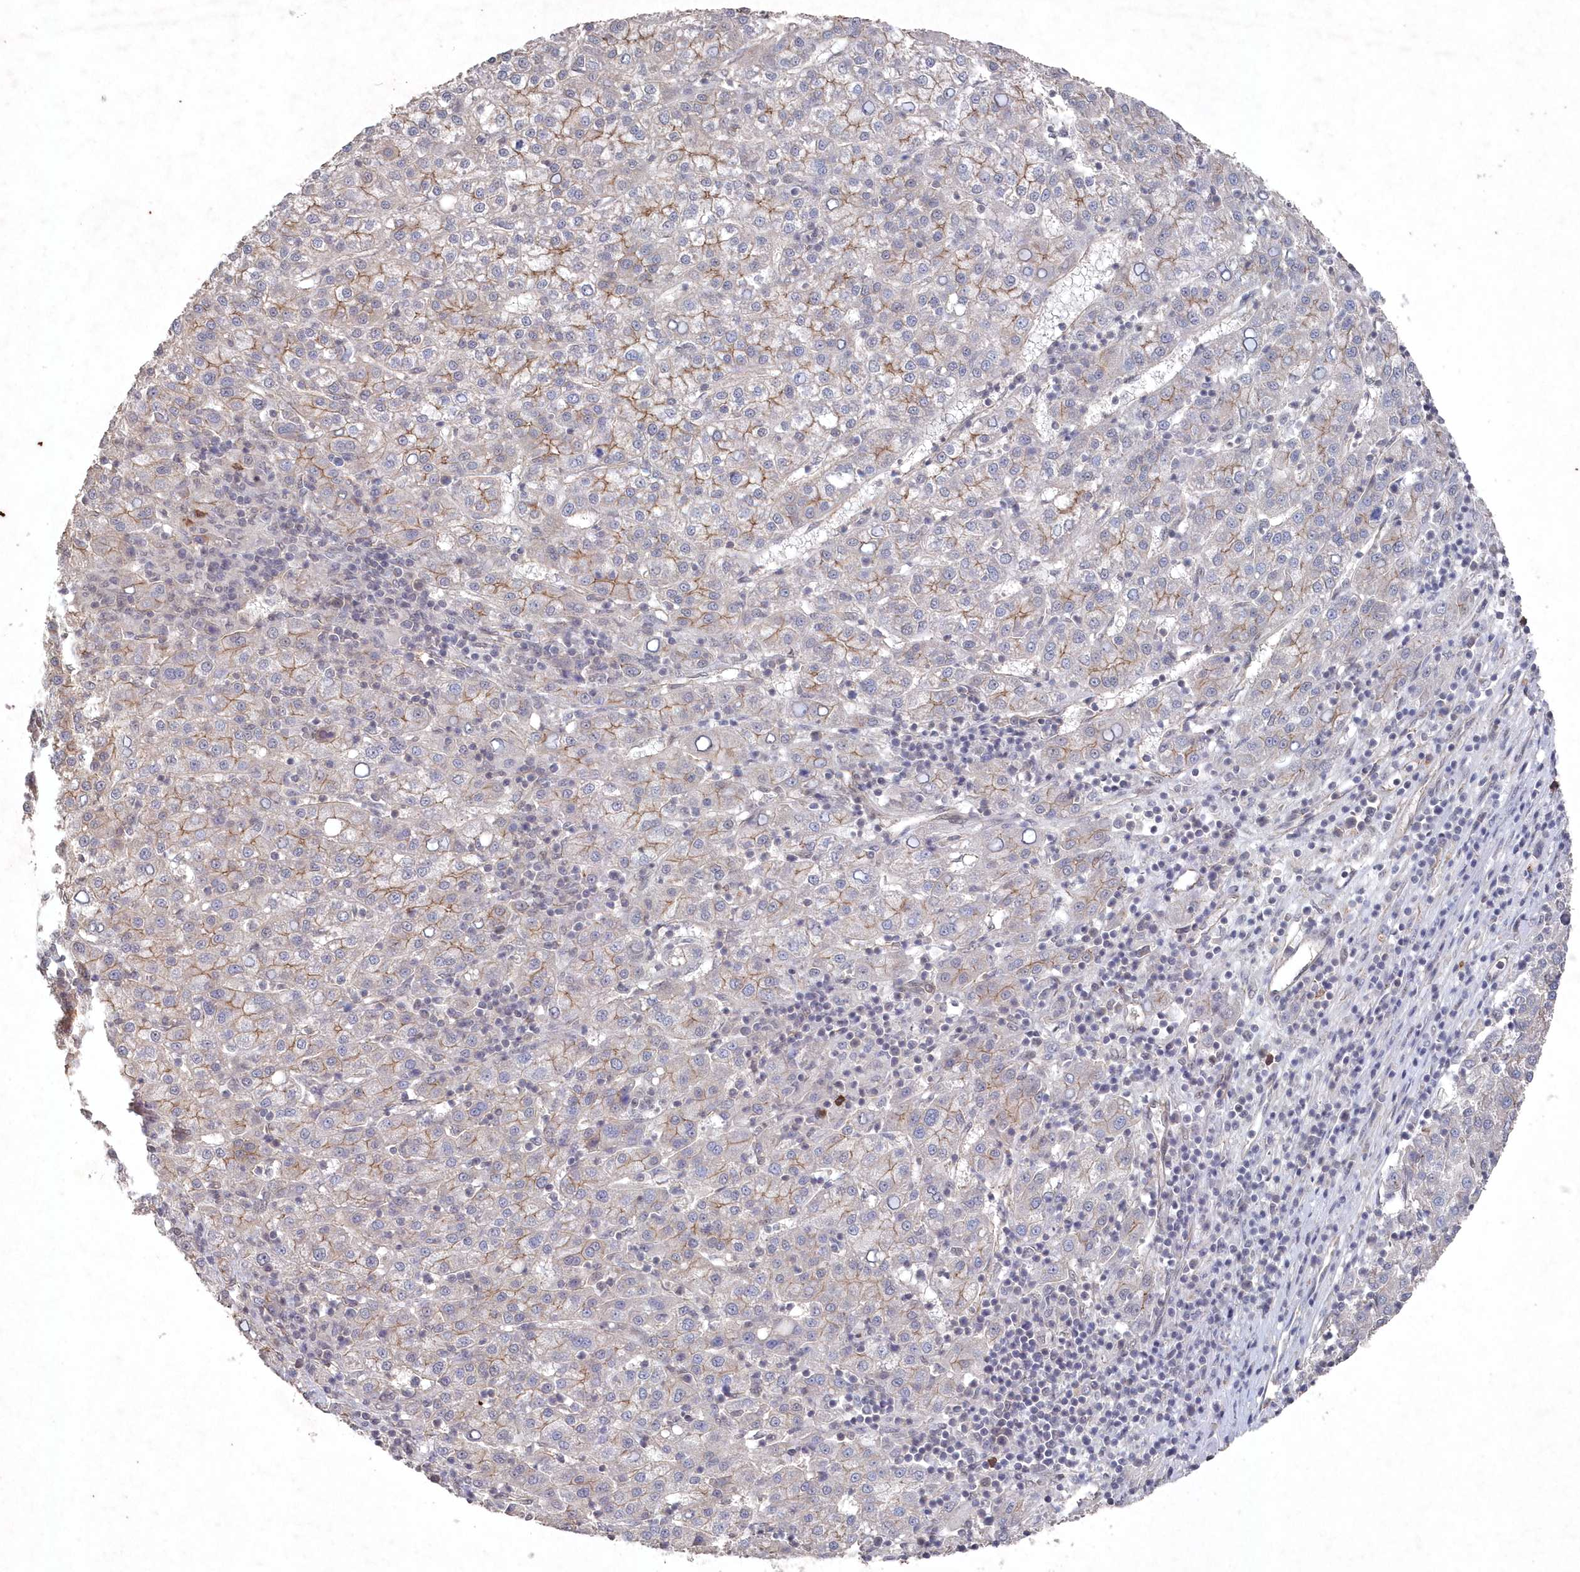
{"staining": {"intensity": "weak", "quantity": "<25%", "location": "cytoplasmic/membranous"}, "tissue": "liver cancer", "cell_type": "Tumor cells", "image_type": "cancer", "snomed": [{"axis": "morphology", "description": "Carcinoma, Hepatocellular, NOS"}, {"axis": "topography", "description": "Liver"}], "caption": "Immunohistochemistry (IHC) of hepatocellular carcinoma (liver) demonstrates no positivity in tumor cells.", "gene": "VSIG2", "patient": {"sex": "female", "age": 58}}